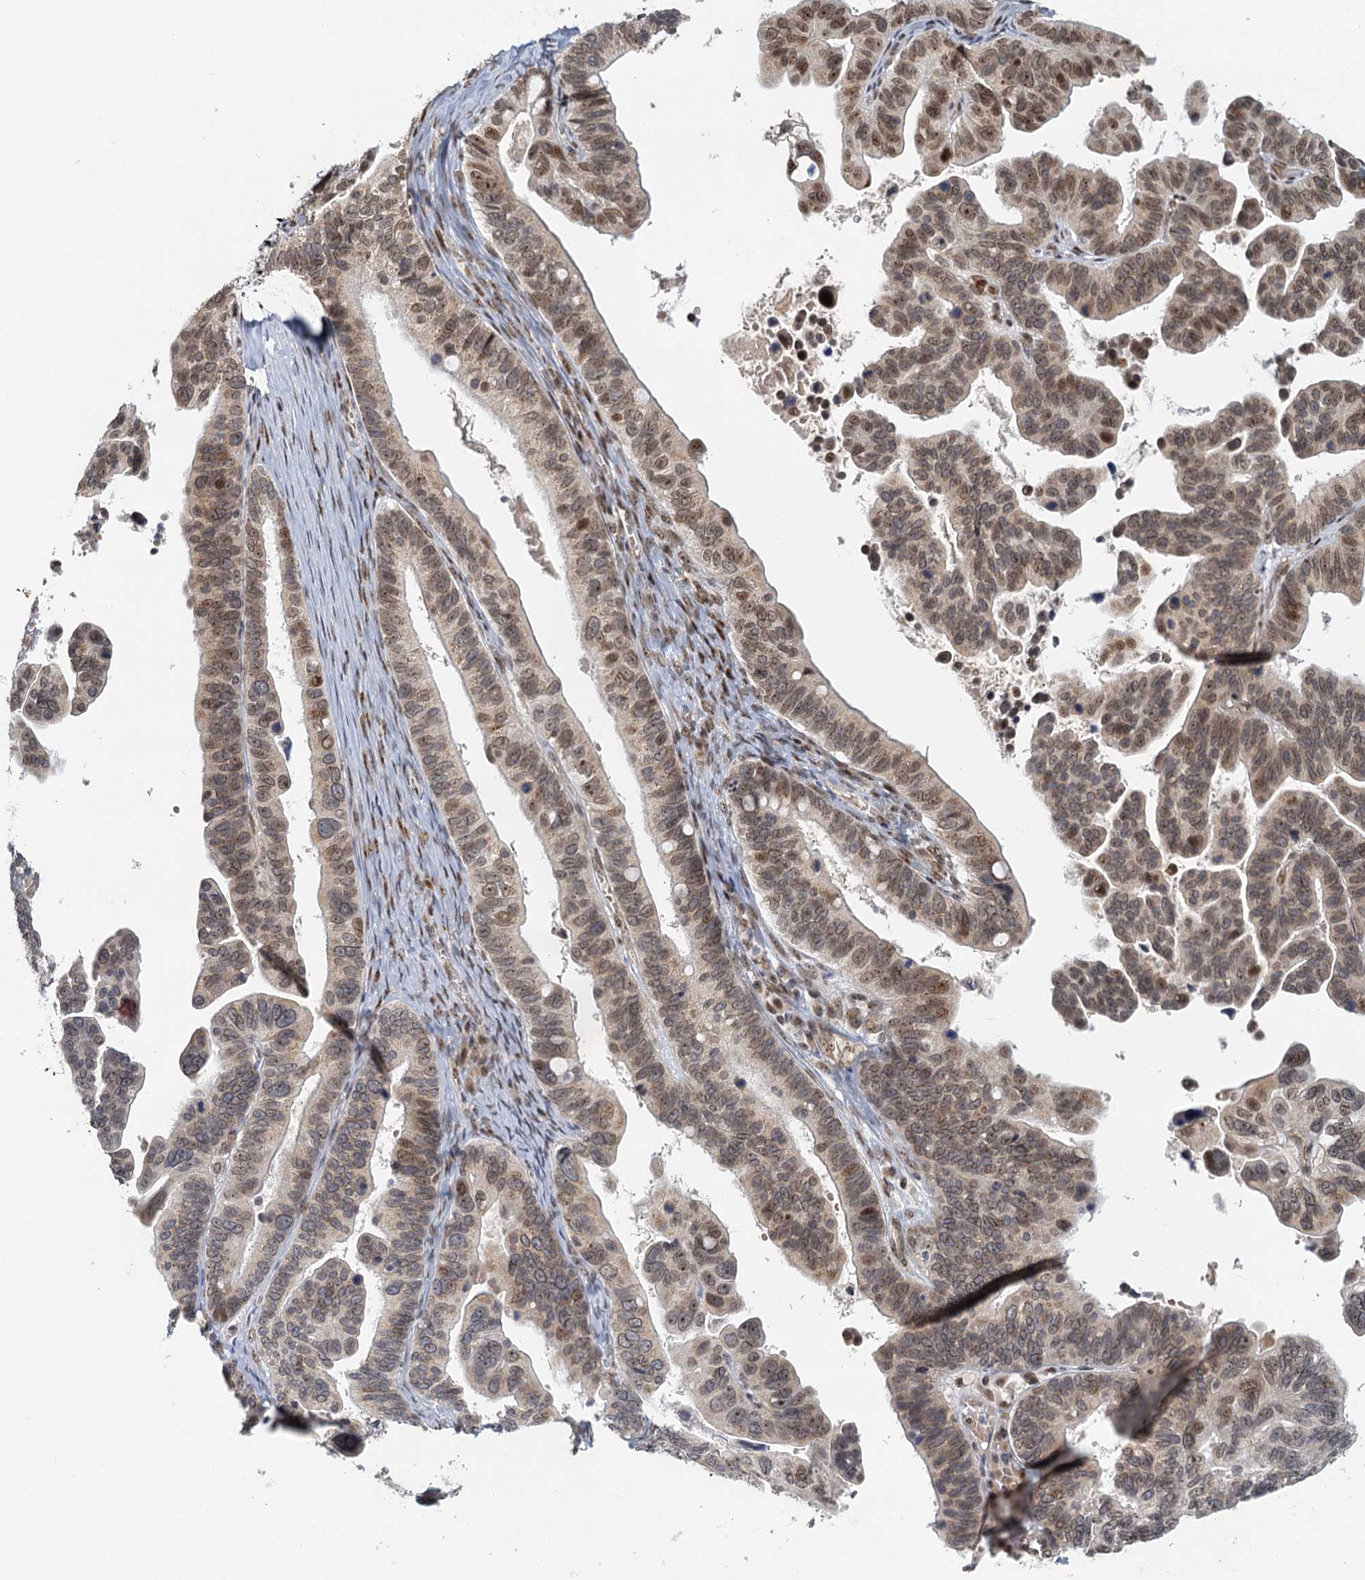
{"staining": {"intensity": "moderate", "quantity": ">75%", "location": "nuclear"}, "tissue": "ovarian cancer", "cell_type": "Tumor cells", "image_type": "cancer", "snomed": [{"axis": "morphology", "description": "Cystadenocarcinoma, serous, NOS"}, {"axis": "topography", "description": "Ovary"}], "caption": "There is medium levels of moderate nuclear expression in tumor cells of ovarian serous cystadenocarcinoma, as demonstrated by immunohistochemical staining (brown color).", "gene": "TREX1", "patient": {"sex": "female", "age": 56}}